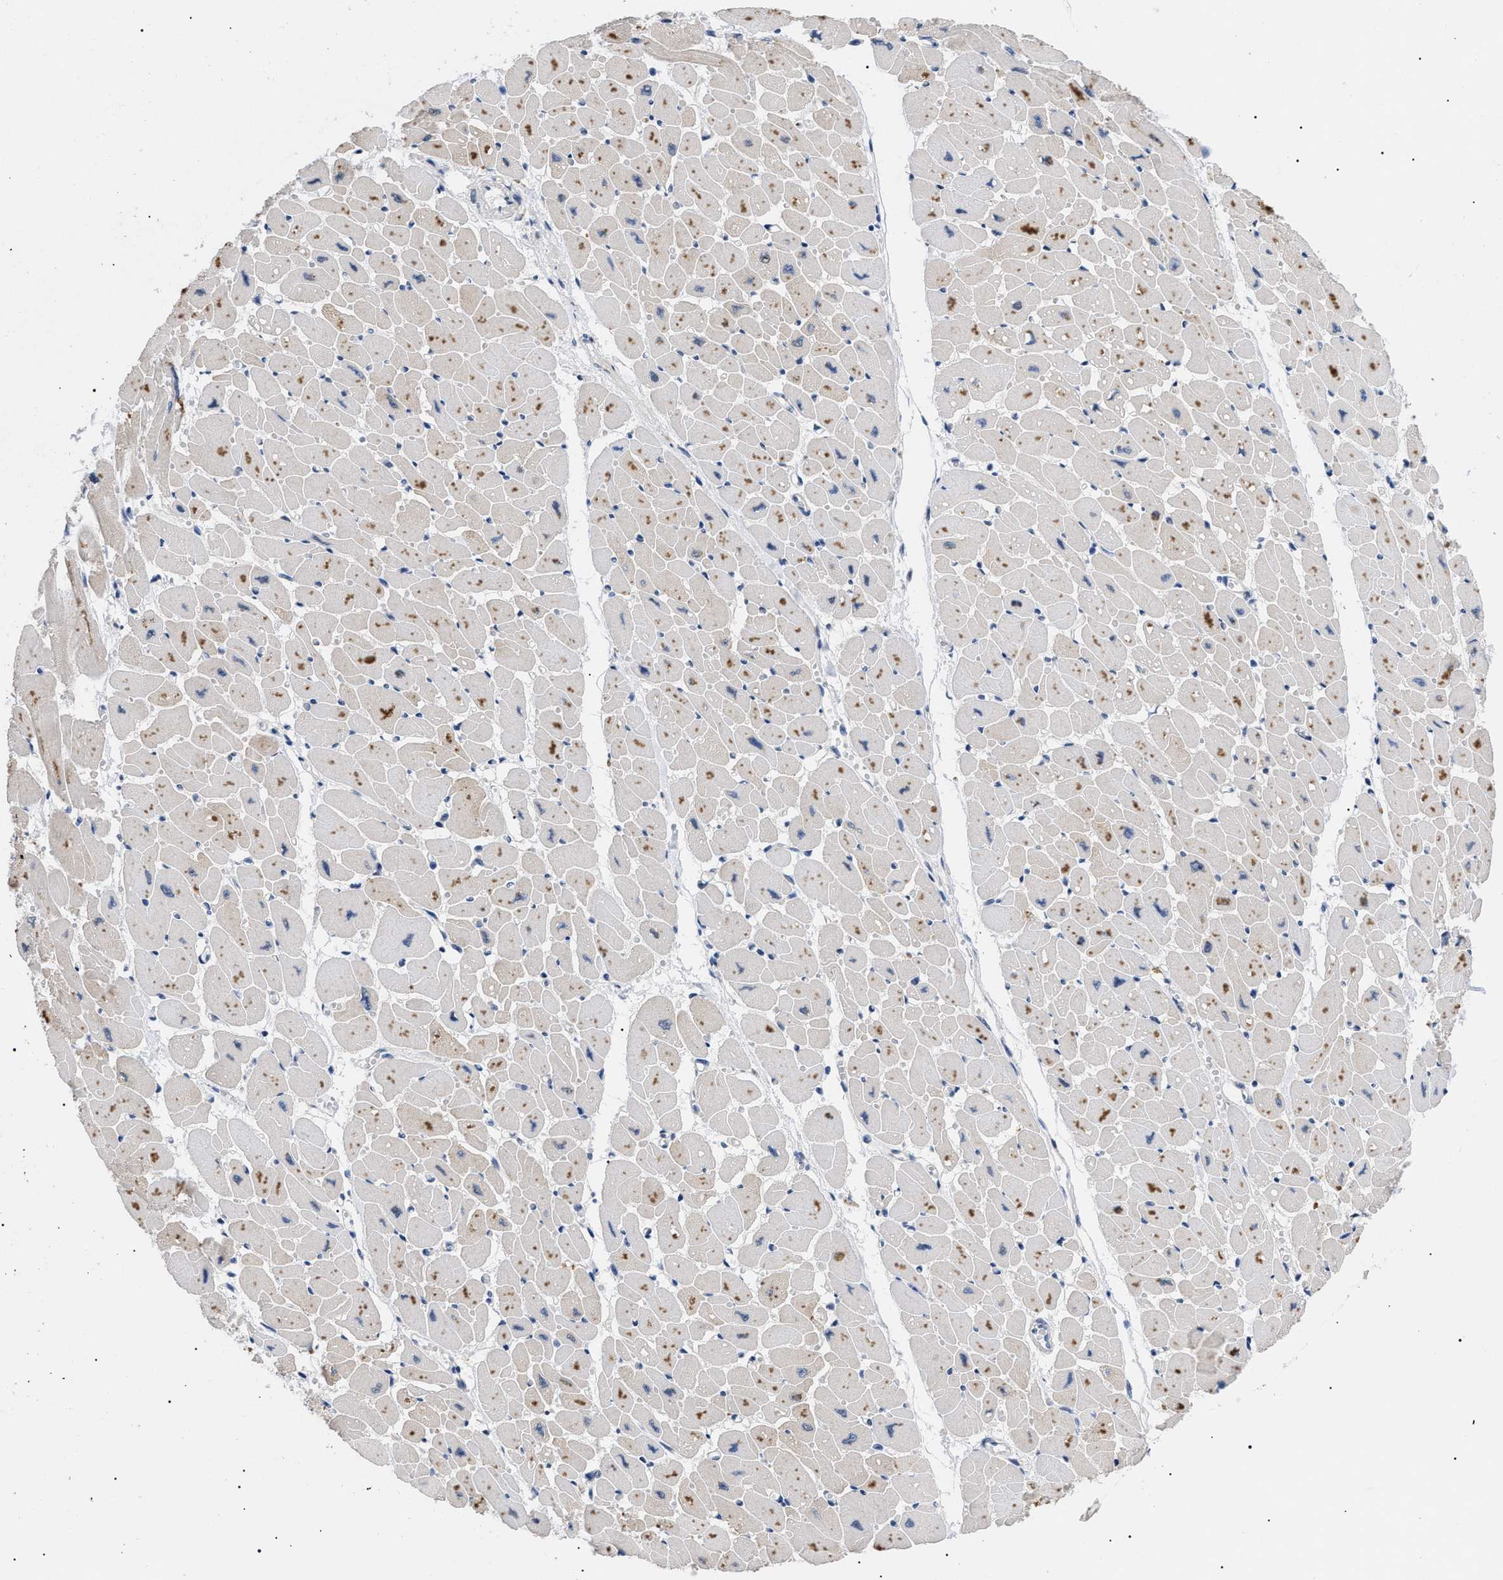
{"staining": {"intensity": "moderate", "quantity": ">75%", "location": "cytoplasmic/membranous"}, "tissue": "heart muscle", "cell_type": "Cardiomyocytes", "image_type": "normal", "snomed": [{"axis": "morphology", "description": "Normal tissue, NOS"}, {"axis": "topography", "description": "Heart"}], "caption": "IHC of benign human heart muscle displays medium levels of moderate cytoplasmic/membranous staining in approximately >75% of cardiomyocytes. Immunohistochemistry stains the protein of interest in brown and the nuclei are stained blue.", "gene": "GARRE1", "patient": {"sex": "female", "age": 54}}